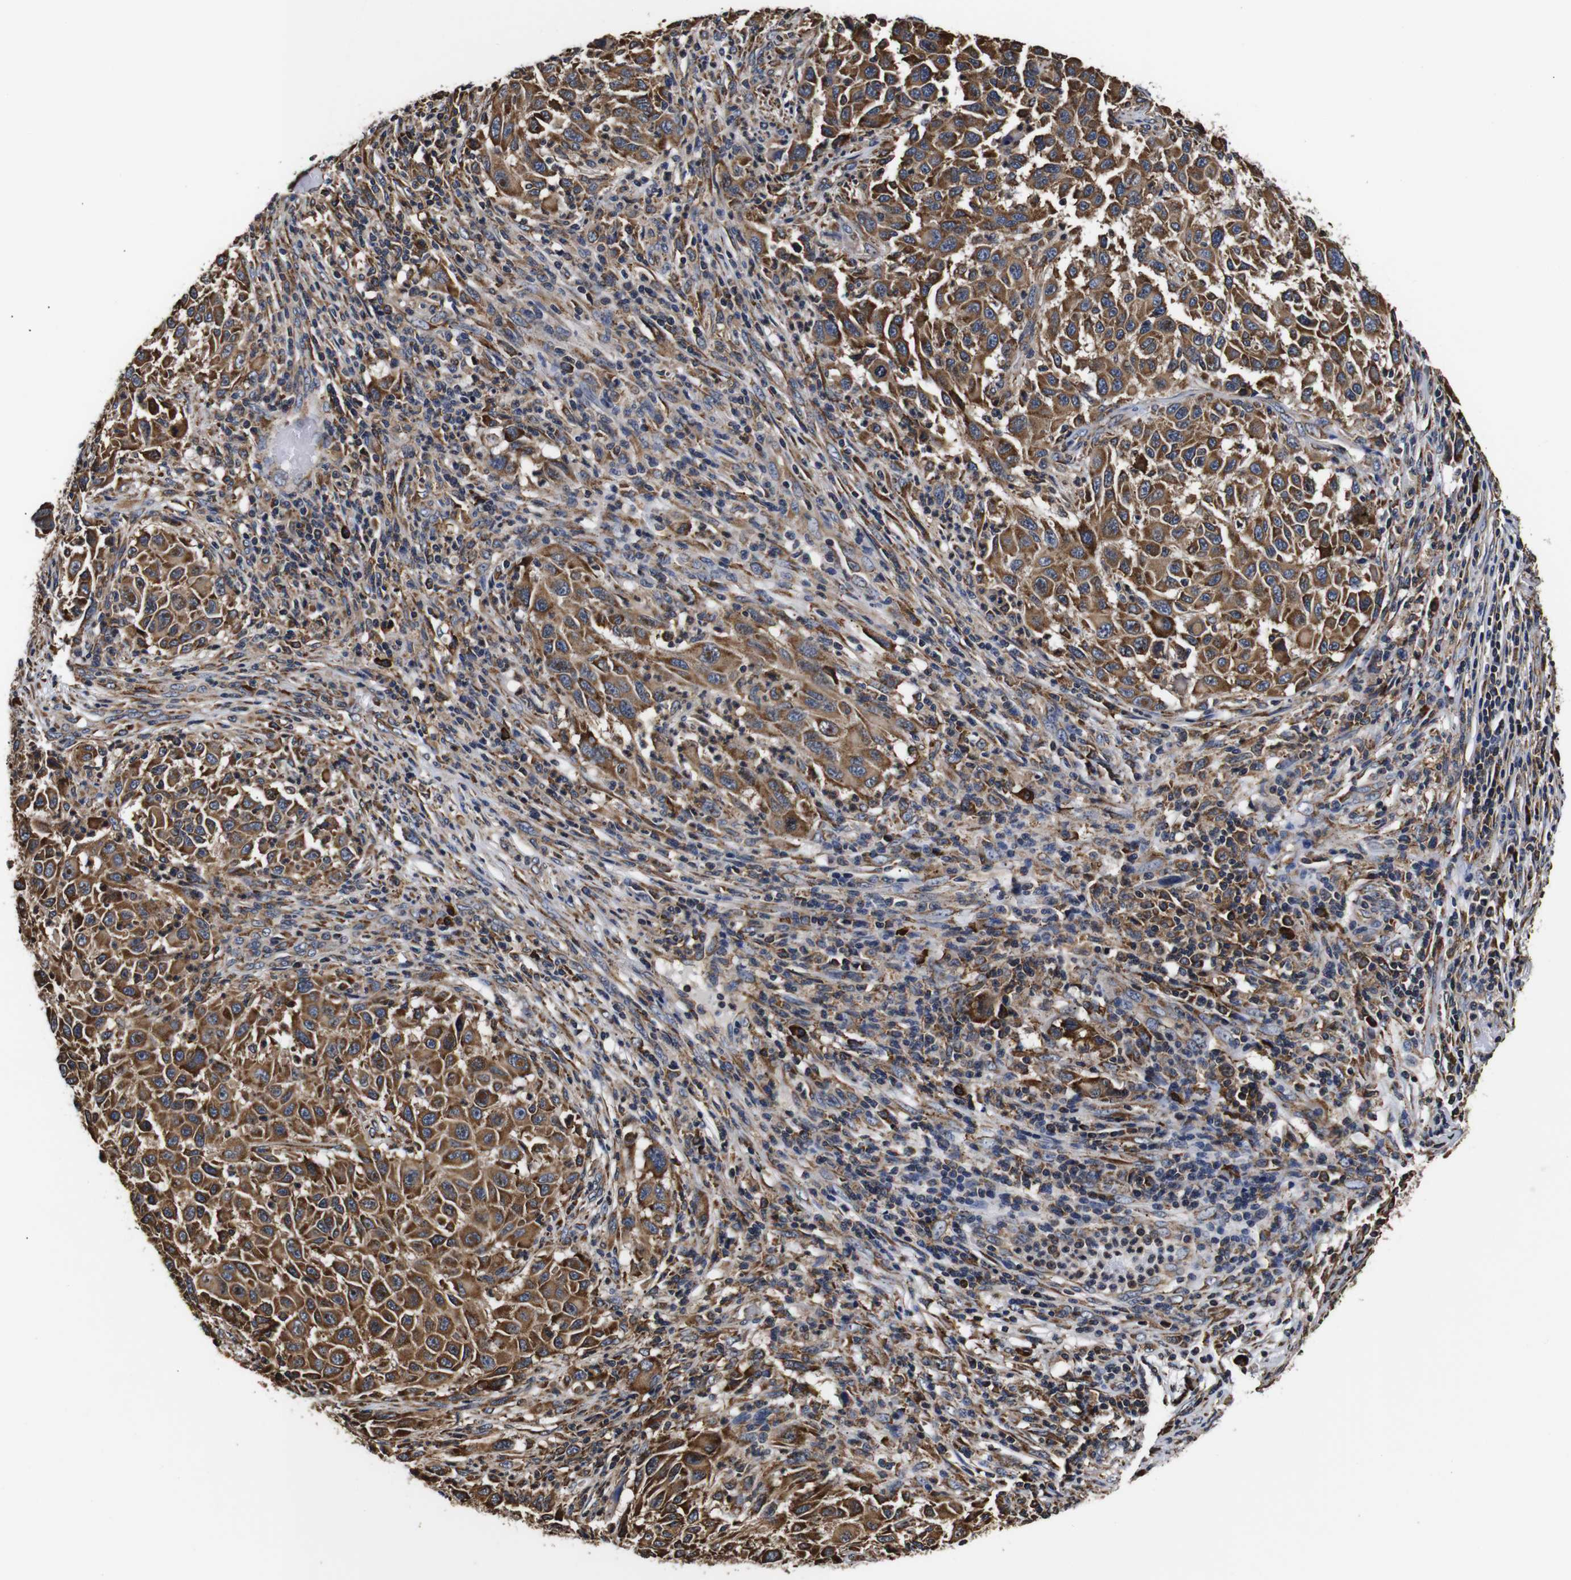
{"staining": {"intensity": "moderate", "quantity": ">75%", "location": "cytoplasmic/membranous"}, "tissue": "melanoma", "cell_type": "Tumor cells", "image_type": "cancer", "snomed": [{"axis": "morphology", "description": "Malignant melanoma, Metastatic site"}, {"axis": "topography", "description": "Lymph node"}], "caption": "A medium amount of moderate cytoplasmic/membranous positivity is appreciated in about >75% of tumor cells in melanoma tissue.", "gene": "HHIP", "patient": {"sex": "male", "age": 61}}